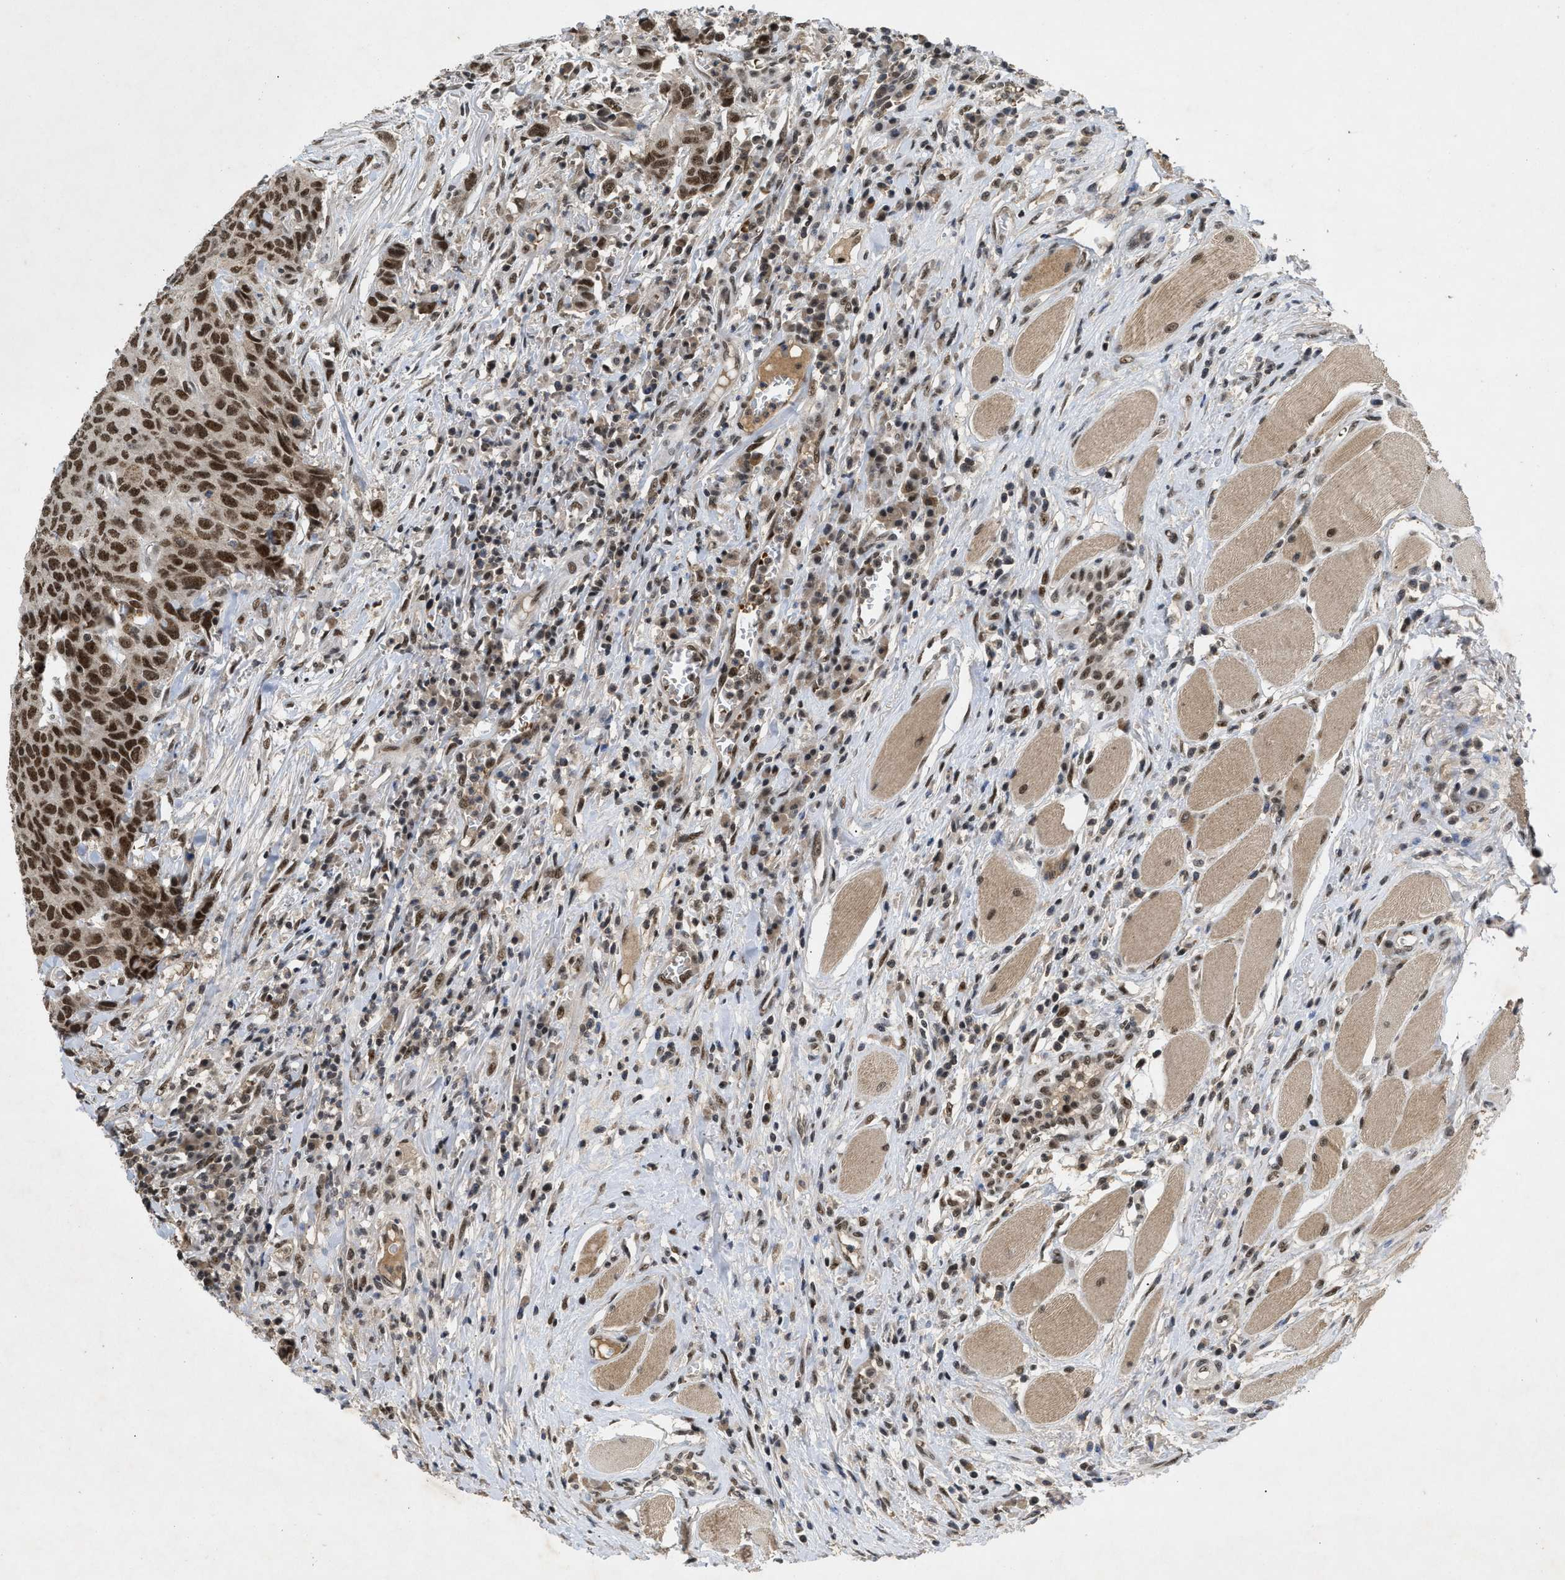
{"staining": {"intensity": "strong", "quantity": ">75%", "location": "nuclear"}, "tissue": "head and neck cancer", "cell_type": "Tumor cells", "image_type": "cancer", "snomed": [{"axis": "morphology", "description": "Squamous cell carcinoma, NOS"}, {"axis": "topography", "description": "Head-Neck"}], "caption": "Protein expression analysis of head and neck cancer (squamous cell carcinoma) displays strong nuclear expression in approximately >75% of tumor cells.", "gene": "ZNF346", "patient": {"sex": "male", "age": 66}}